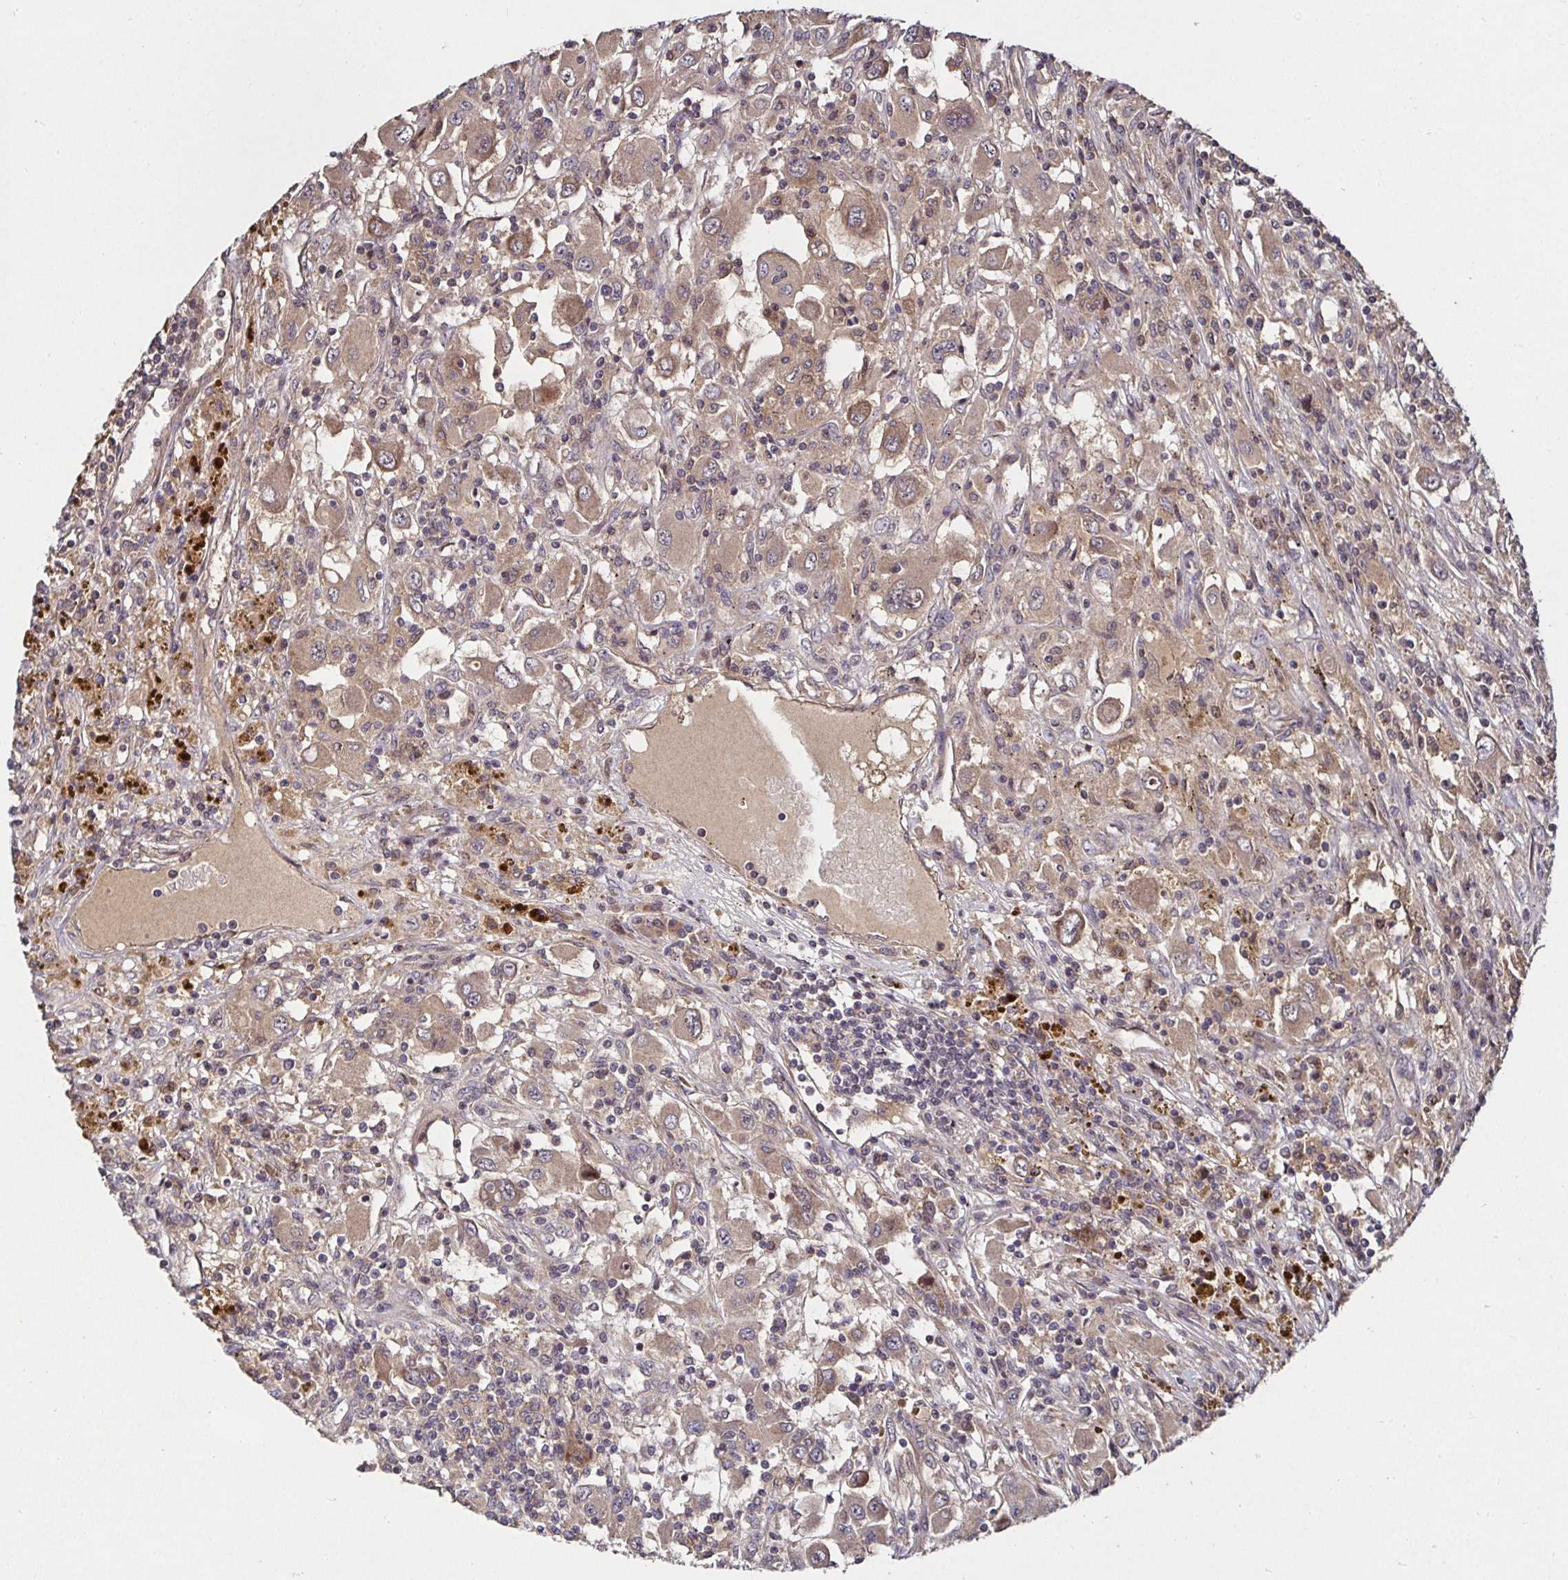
{"staining": {"intensity": "weak", "quantity": ">75%", "location": "cytoplasmic/membranous"}, "tissue": "renal cancer", "cell_type": "Tumor cells", "image_type": "cancer", "snomed": [{"axis": "morphology", "description": "Adenocarcinoma, NOS"}, {"axis": "topography", "description": "Kidney"}], "caption": "An IHC histopathology image of neoplastic tissue is shown. Protein staining in brown highlights weak cytoplasmic/membranous positivity in renal cancer (adenocarcinoma) within tumor cells. The protein of interest is shown in brown color, while the nuclei are stained blue.", "gene": "SMYD3", "patient": {"sex": "female", "age": 67}}